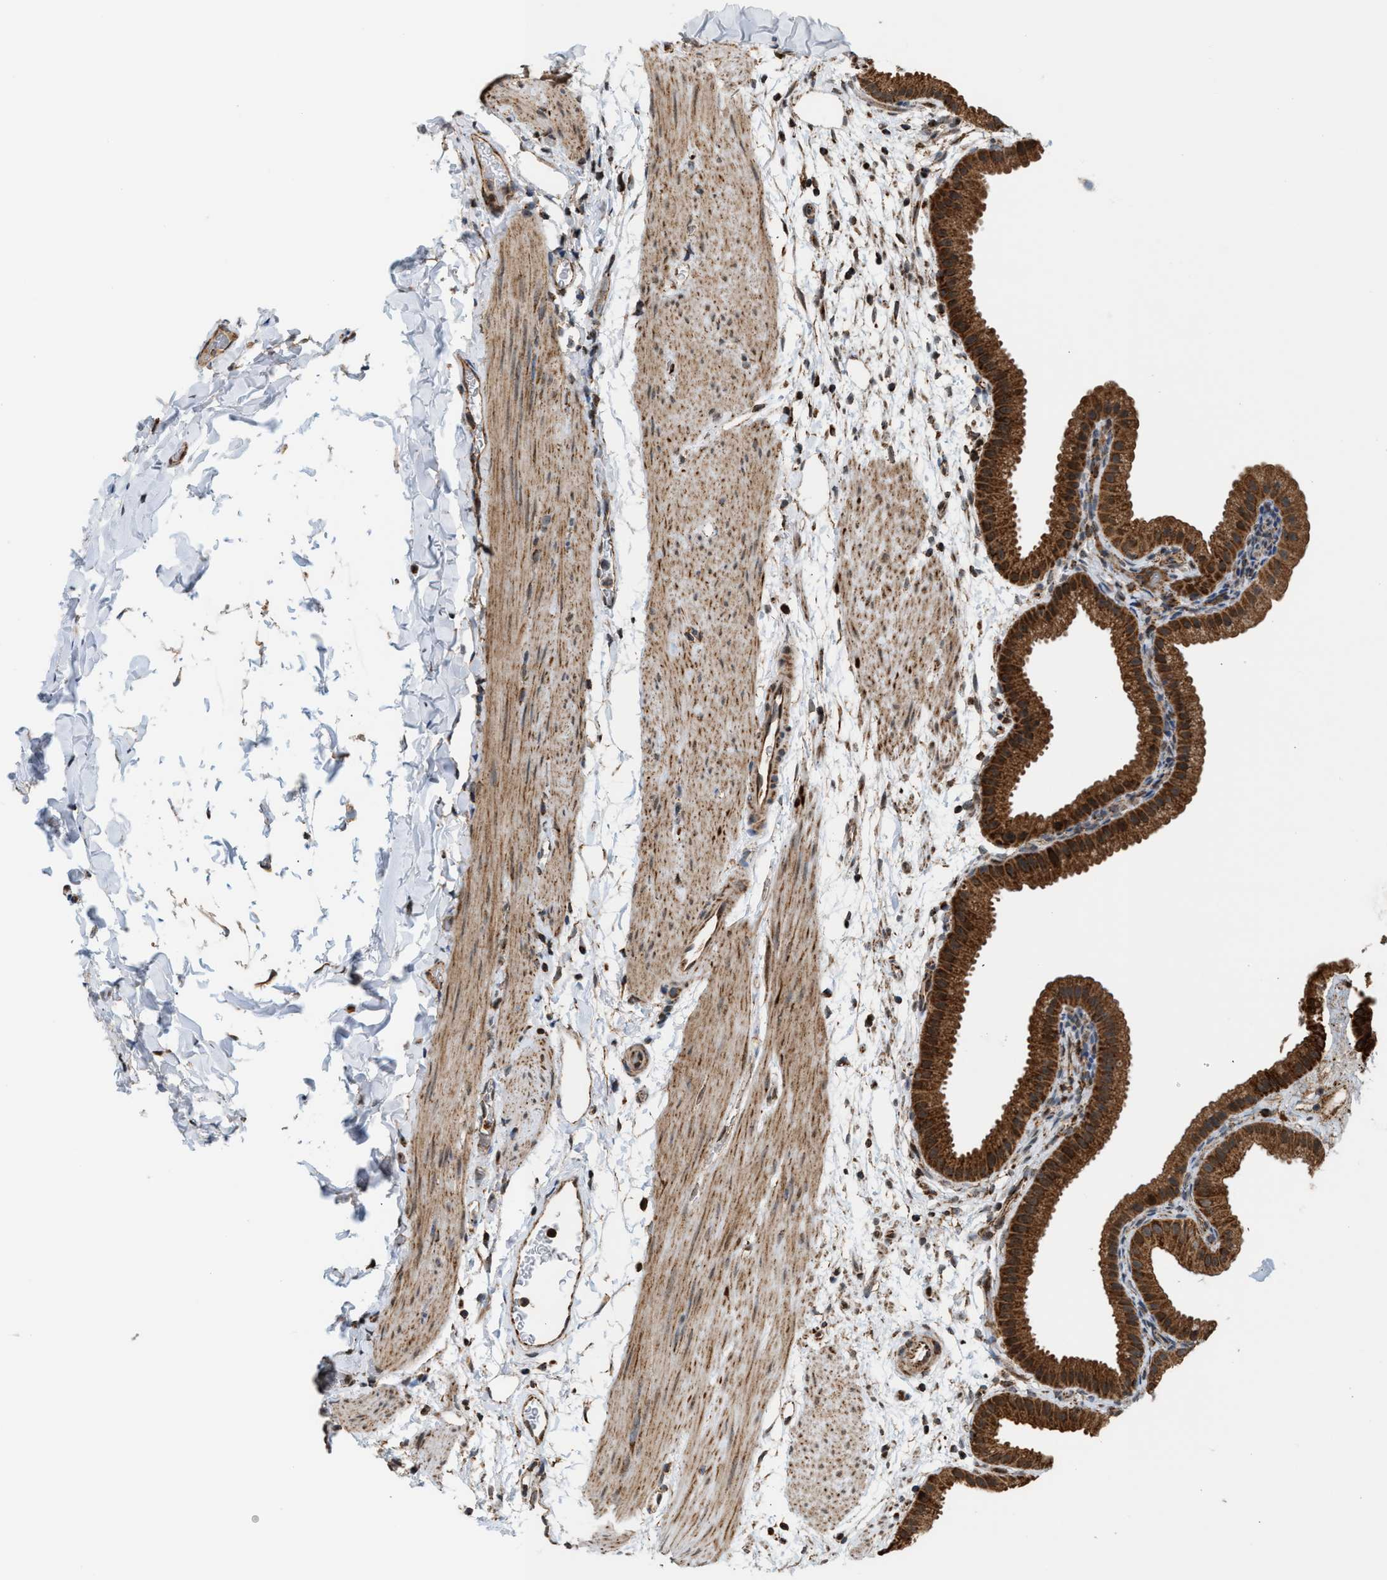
{"staining": {"intensity": "strong", "quantity": ">75%", "location": "cytoplasmic/membranous"}, "tissue": "gallbladder", "cell_type": "Glandular cells", "image_type": "normal", "snomed": [{"axis": "morphology", "description": "Normal tissue, NOS"}, {"axis": "topography", "description": "Gallbladder"}], "caption": "The immunohistochemical stain labels strong cytoplasmic/membranous positivity in glandular cells of benign gallbladder. (DAB IHC with brightfield microscopy, high magnification).", "gene": "SGSM2", "patient": {"sex": "female", "age": 64}}